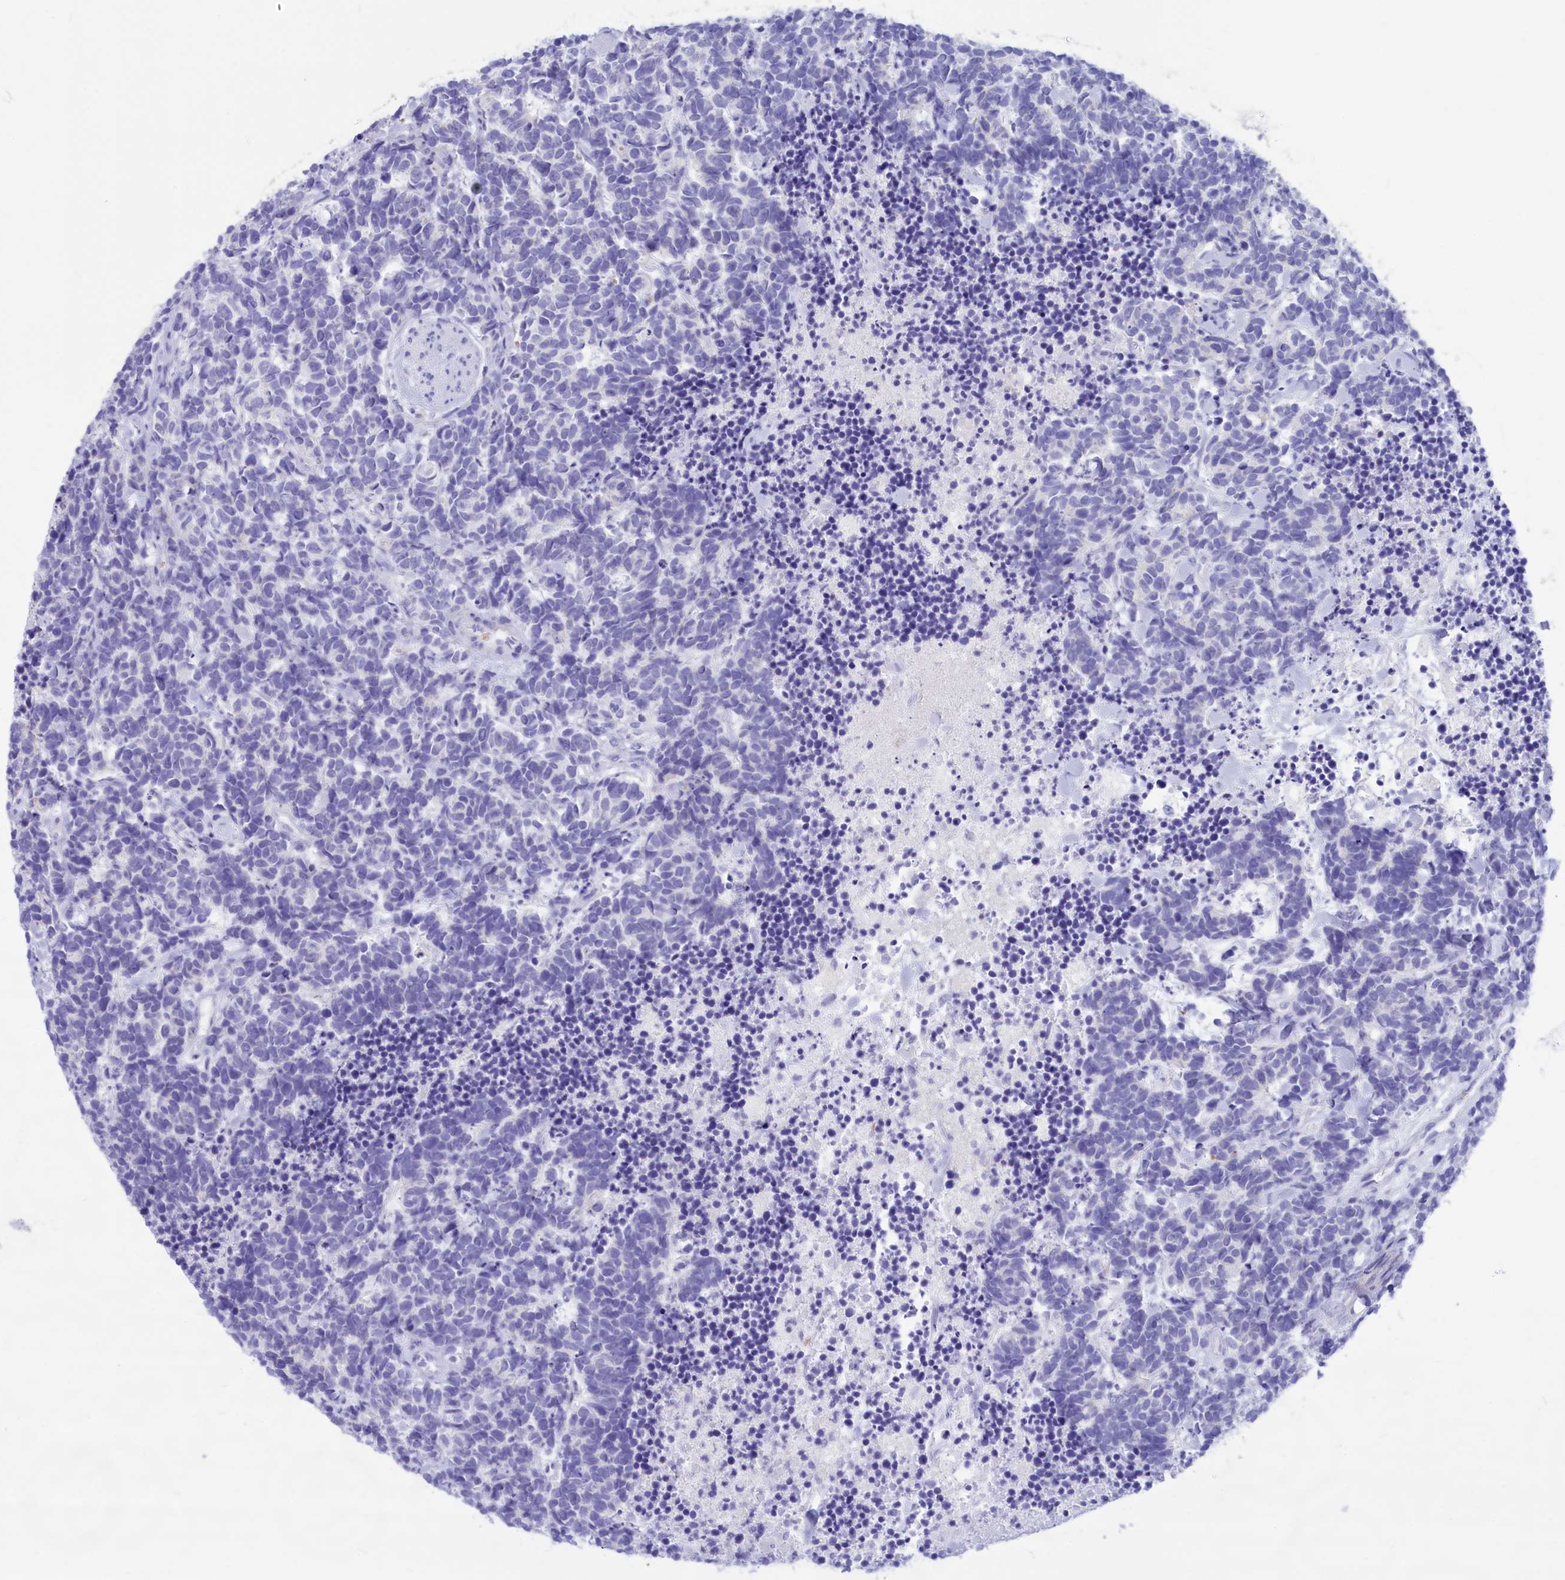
{"staining": {"intensity": "negative", "quantity": "none", "location": "none"}, "tissue": "carcinoid", "cell_type": "Tumor cells", "image_type": "cancer", "snomed": [{"axis": "morphology", "description": "Carcinoma, NOS"}, {"axis": "morphology", "description": "Carcinoid, malignant, NOS"}, {"axis": "topography", "description": "Prostate"}], "caption": "Immunohistochemical staining of human carcinoid demonstrates no significant staining in tumor cells.", "gene": "GLYATL1", "patient": {"sex": "male", "age": 57}}